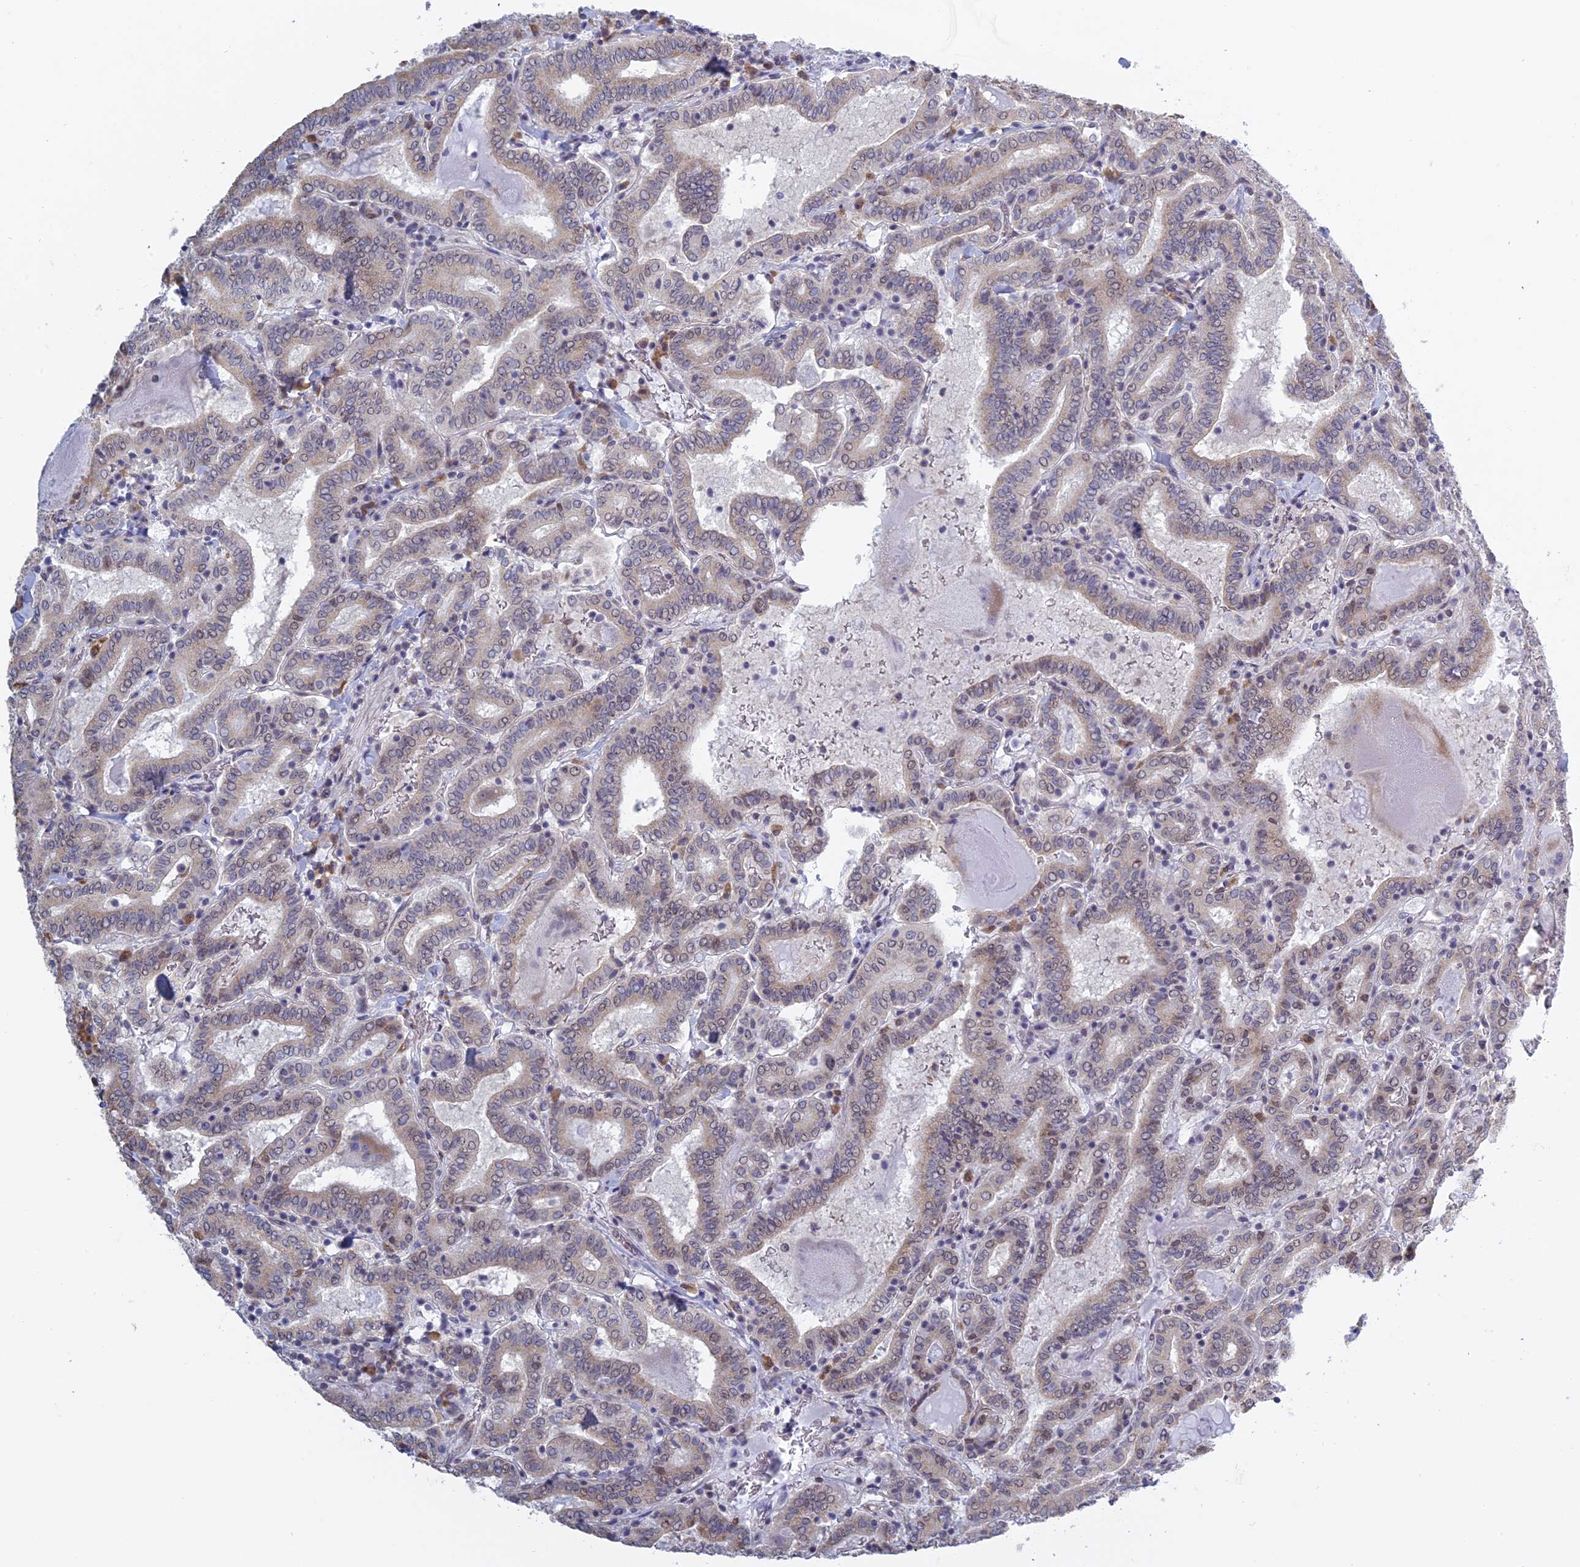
{"staining": {"intensity": "weak", "quantity": "<25%", "location": "nuclear"}, "tissue": "thyroid cancer", "cell_type": "Tumor cells", "image_type": "cancer", "snomed": [{"axis": "morphology", "description": "Papillary adenocarcinoma, NOS"}, {"axis": "topography", "description": "Thyroid gland"}], "caption": "A photomicrograph of human thyroid papillary adenocarcinoma is negative for staining in tumor cells. Nuclei are stained in blue.", "gene": "RPS19BP1", "patient": {"sex": "female", "age": 72}}